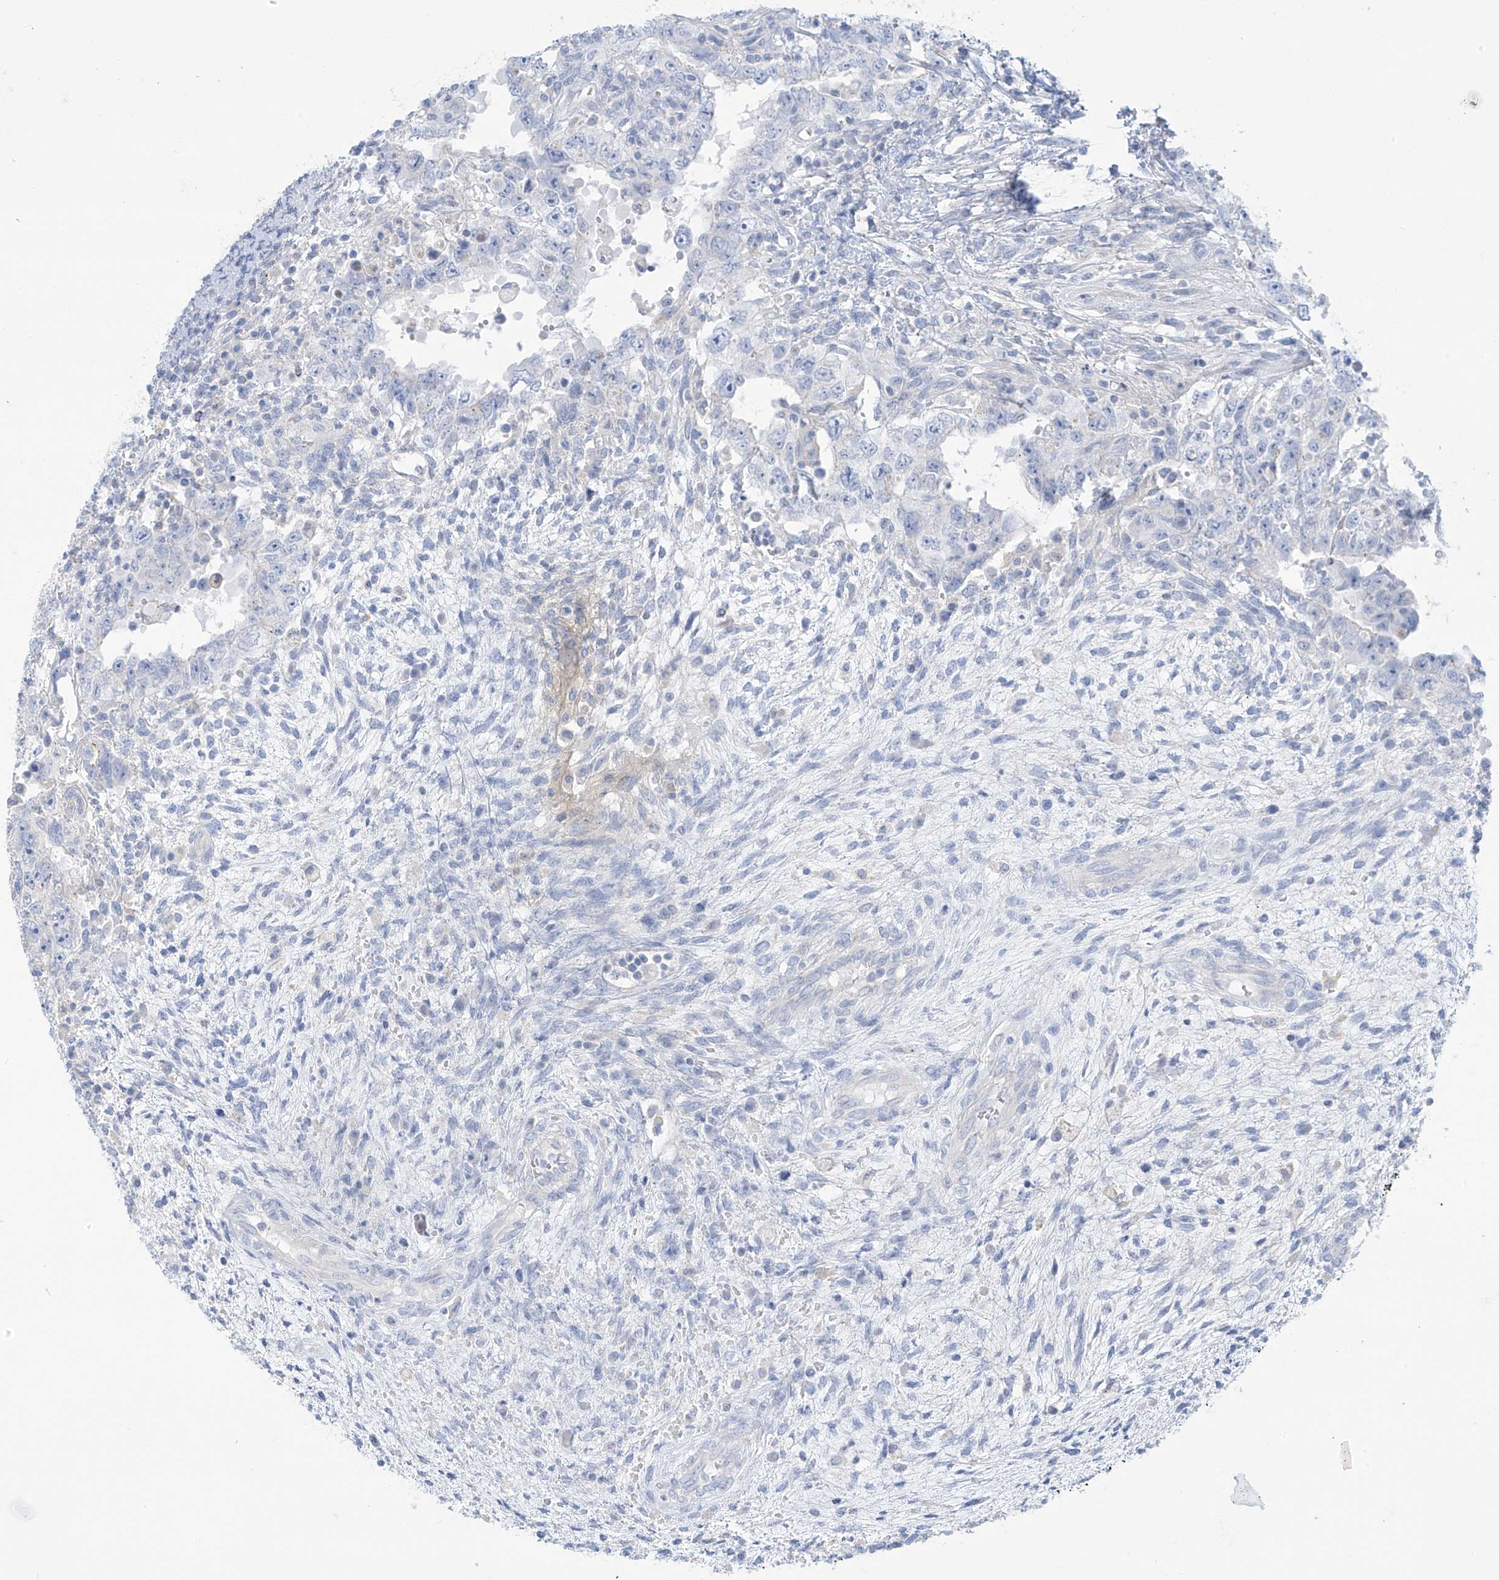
{"staining": {"intensity": "negative", "quantity": "none", "location": "none"}, "tissue": "testis cancer", "cell_type": "Tumor cells", "image_type": "cancer", "snomed": [{"axis": "morphology", "description": "Carcinoma, Embryonal, NOS"}, {"axis": "topography", "description": "Testis"}], "caption": "Photomicrograph shows no significant protein expression in tumor cells of testis cancer.", "gene": "FABP2", "patient": {"sex": "male", "age": 26}}